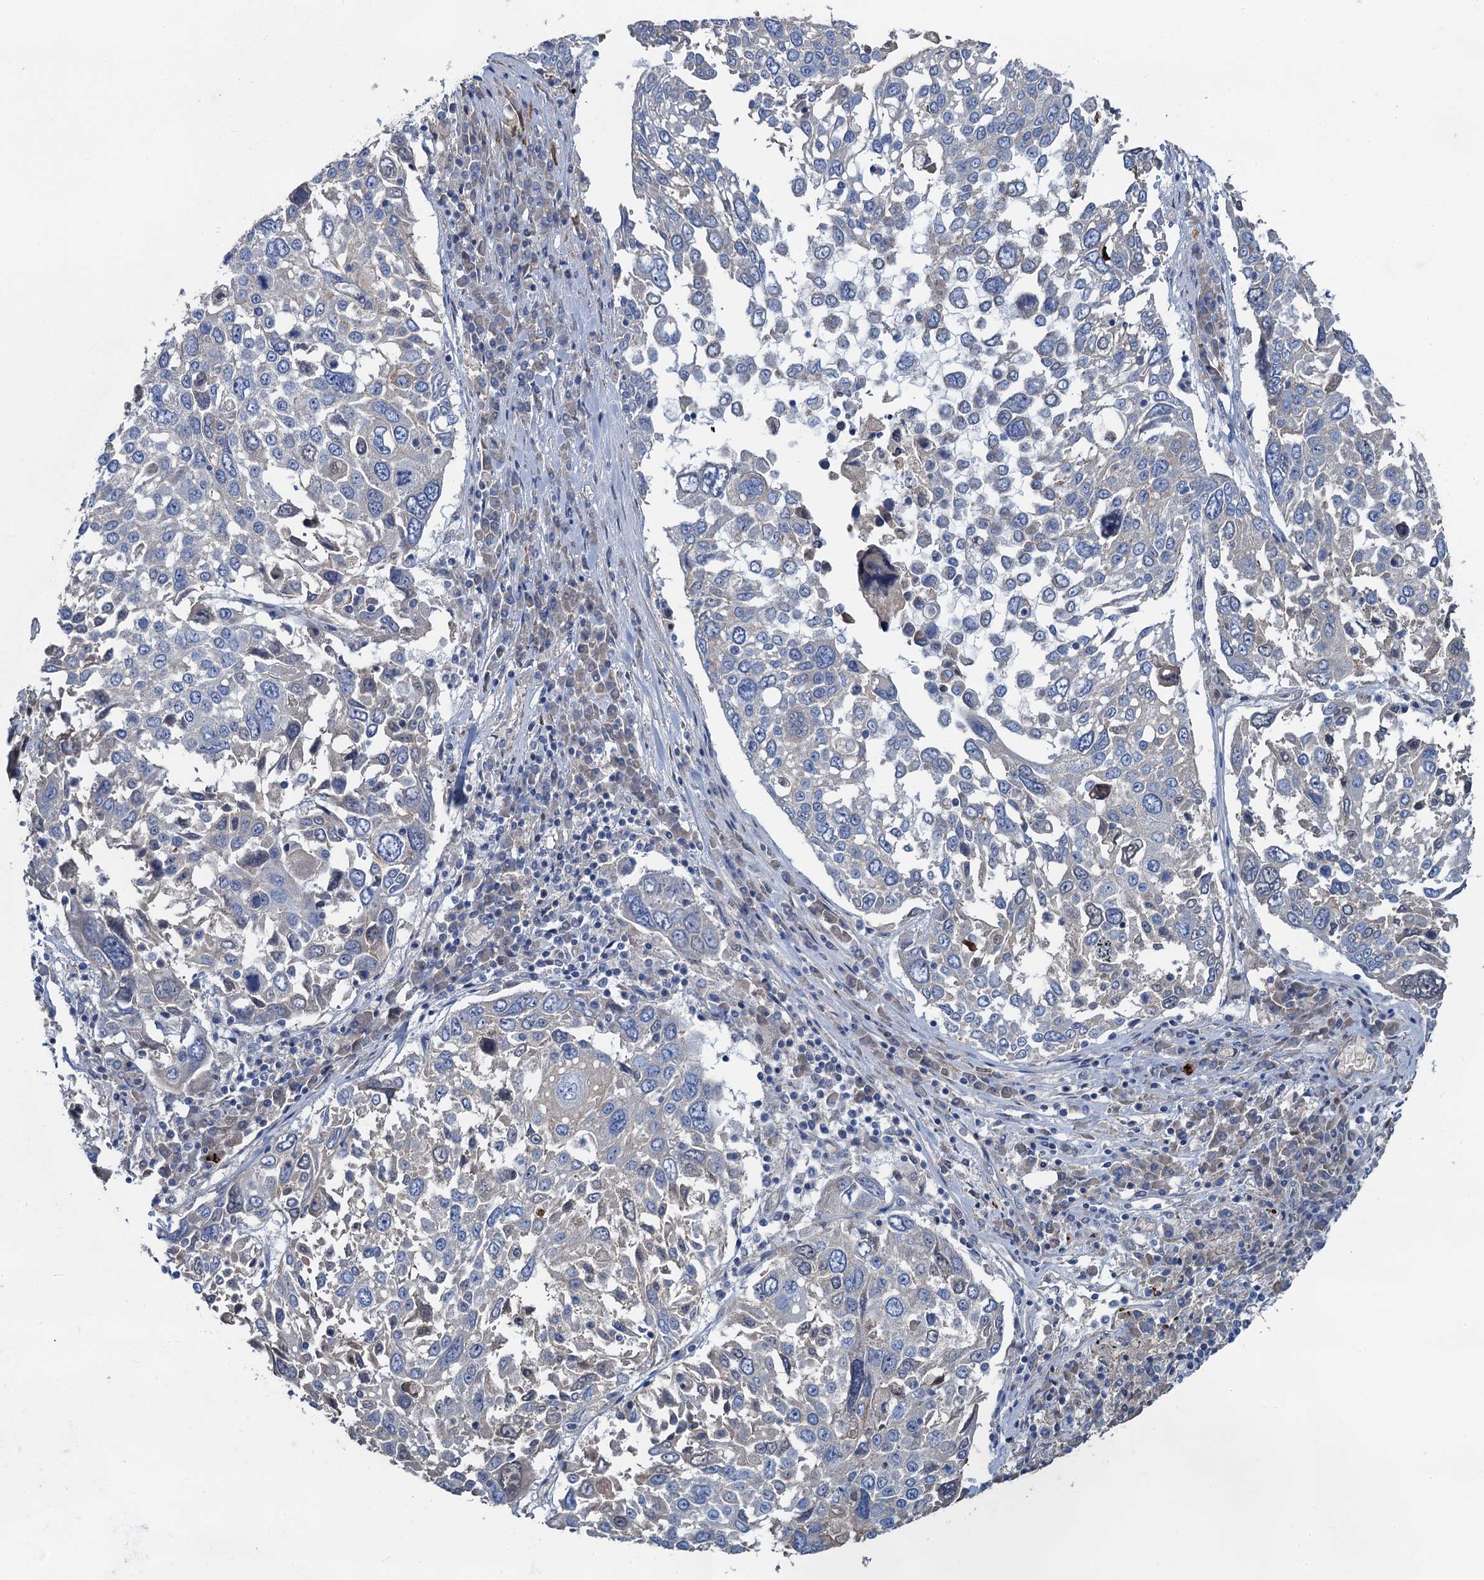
{"staining": {"intensity": "negative", "quantity": "none", "location": "none"}, "tissue": "lung cancer", "cell_type": "Tumor cells", "image_type": "cancer", "snomed": [{"axis": "morphology", "description": "Squamous cell carcinoma, NOS"}, {"axis": "topography", "description": "Lung"}], "caption": "Immunohistochemistry of lung cancer (squamous cell carcinoma) demonstrates no positivity in tumor cells. (Stains: DAB (3,3'-diaminobenzidine) IHC with hematoxylin counter stain, Microscopy: brightfield microscopy at high magnification).", "gene": "SMCO3", "patient": {"sex": "male", "age": 65}}